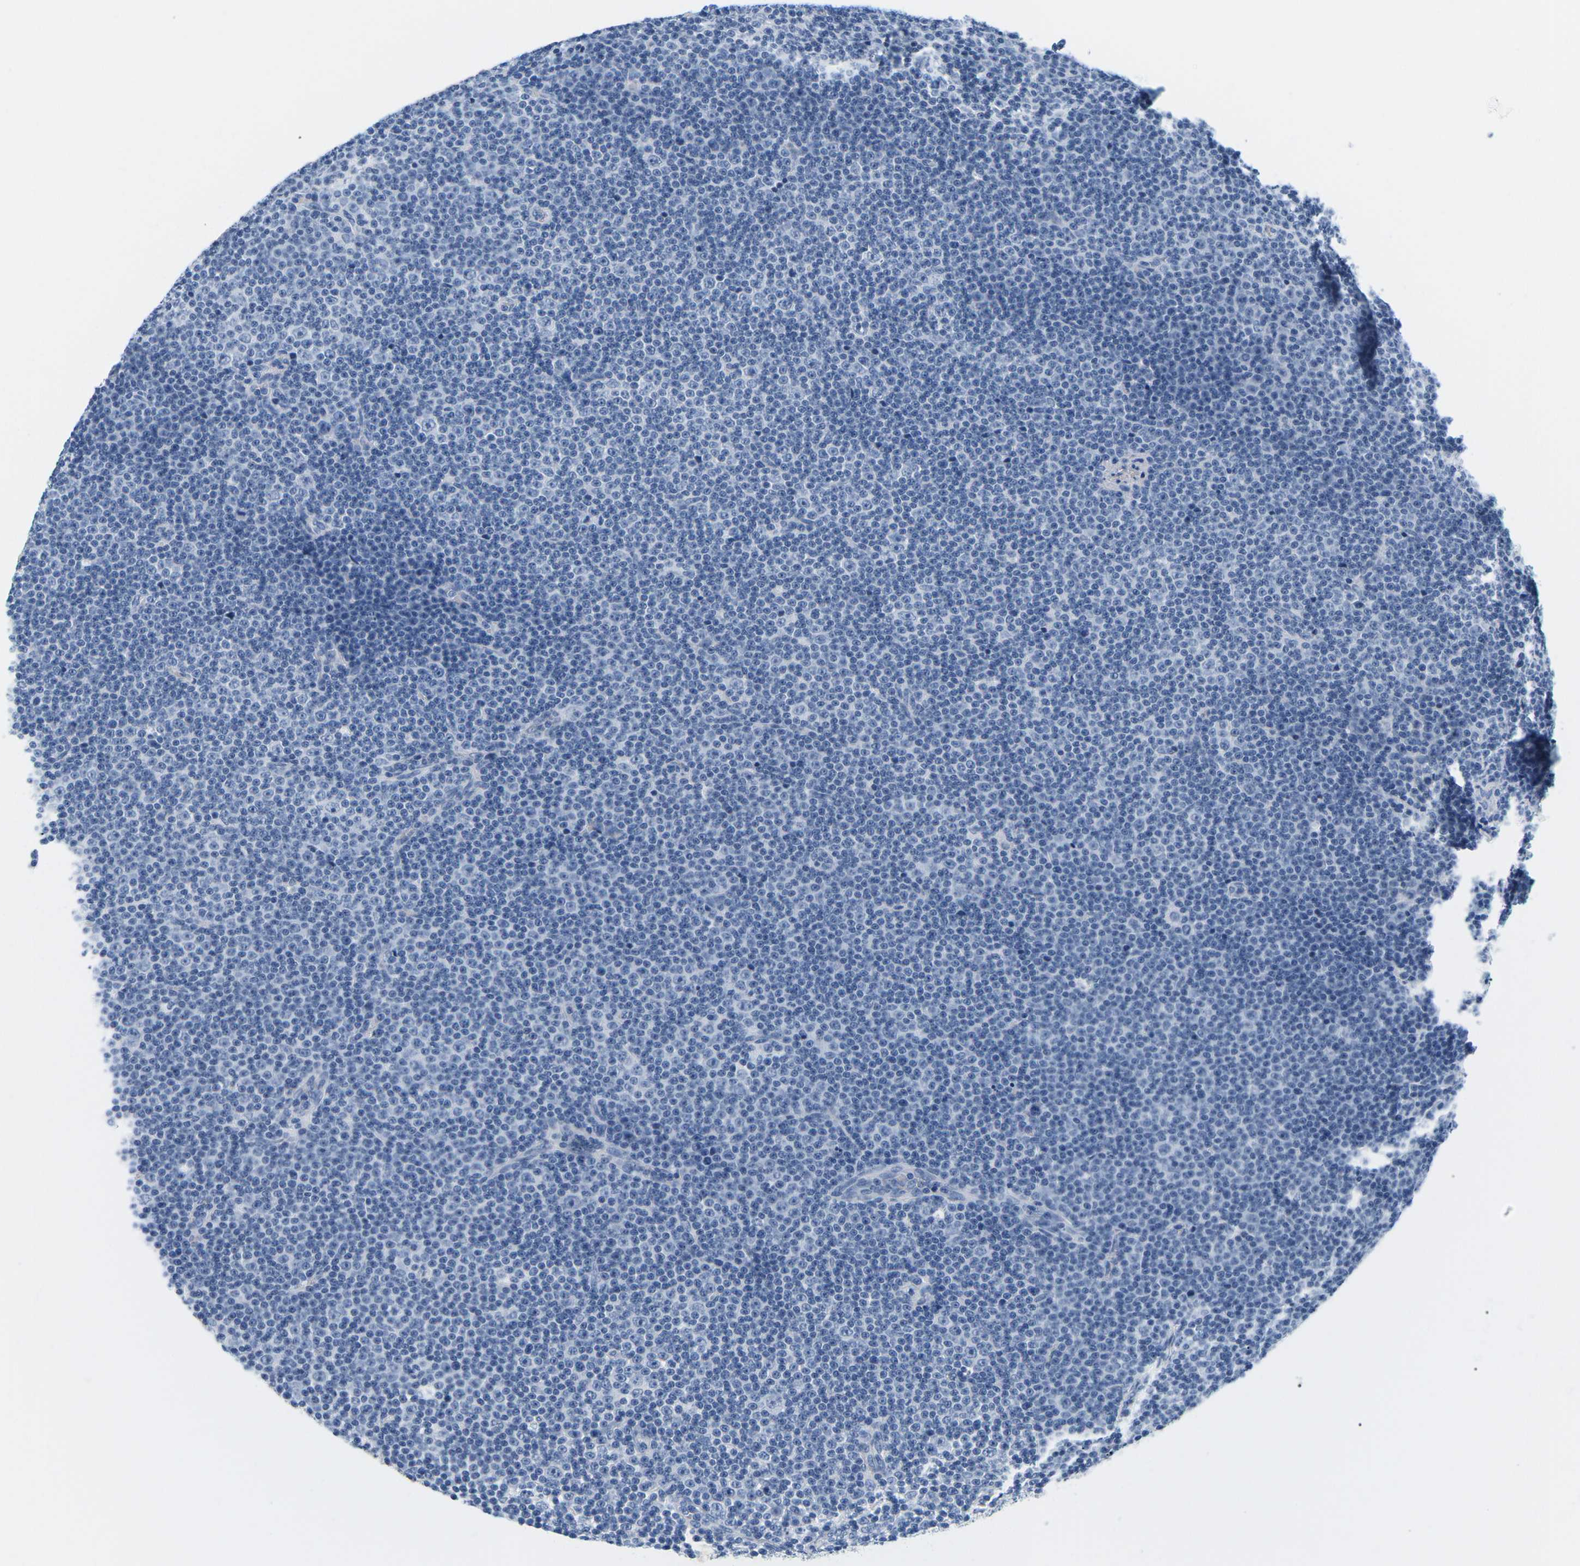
{"staining": {"intensity": "negative", "quantity": "none", "location": "none"}, "tissue": "lymphoma", "cell_type": "Tumor cells", "image_type": "cancer", "snomed": [{"axis": "morphology", "description": "Malignant lymphoma, non-Hodgkin's type, Low grade"}, {"axis": "topography", "description": "Lymph node"}], "caption": "Human lymphoma stained for a protein using immunohistochemistry exhibits no staining in tumor cells.", "gene": "APOB", "patient": {"sex": "female", "age": 67}}